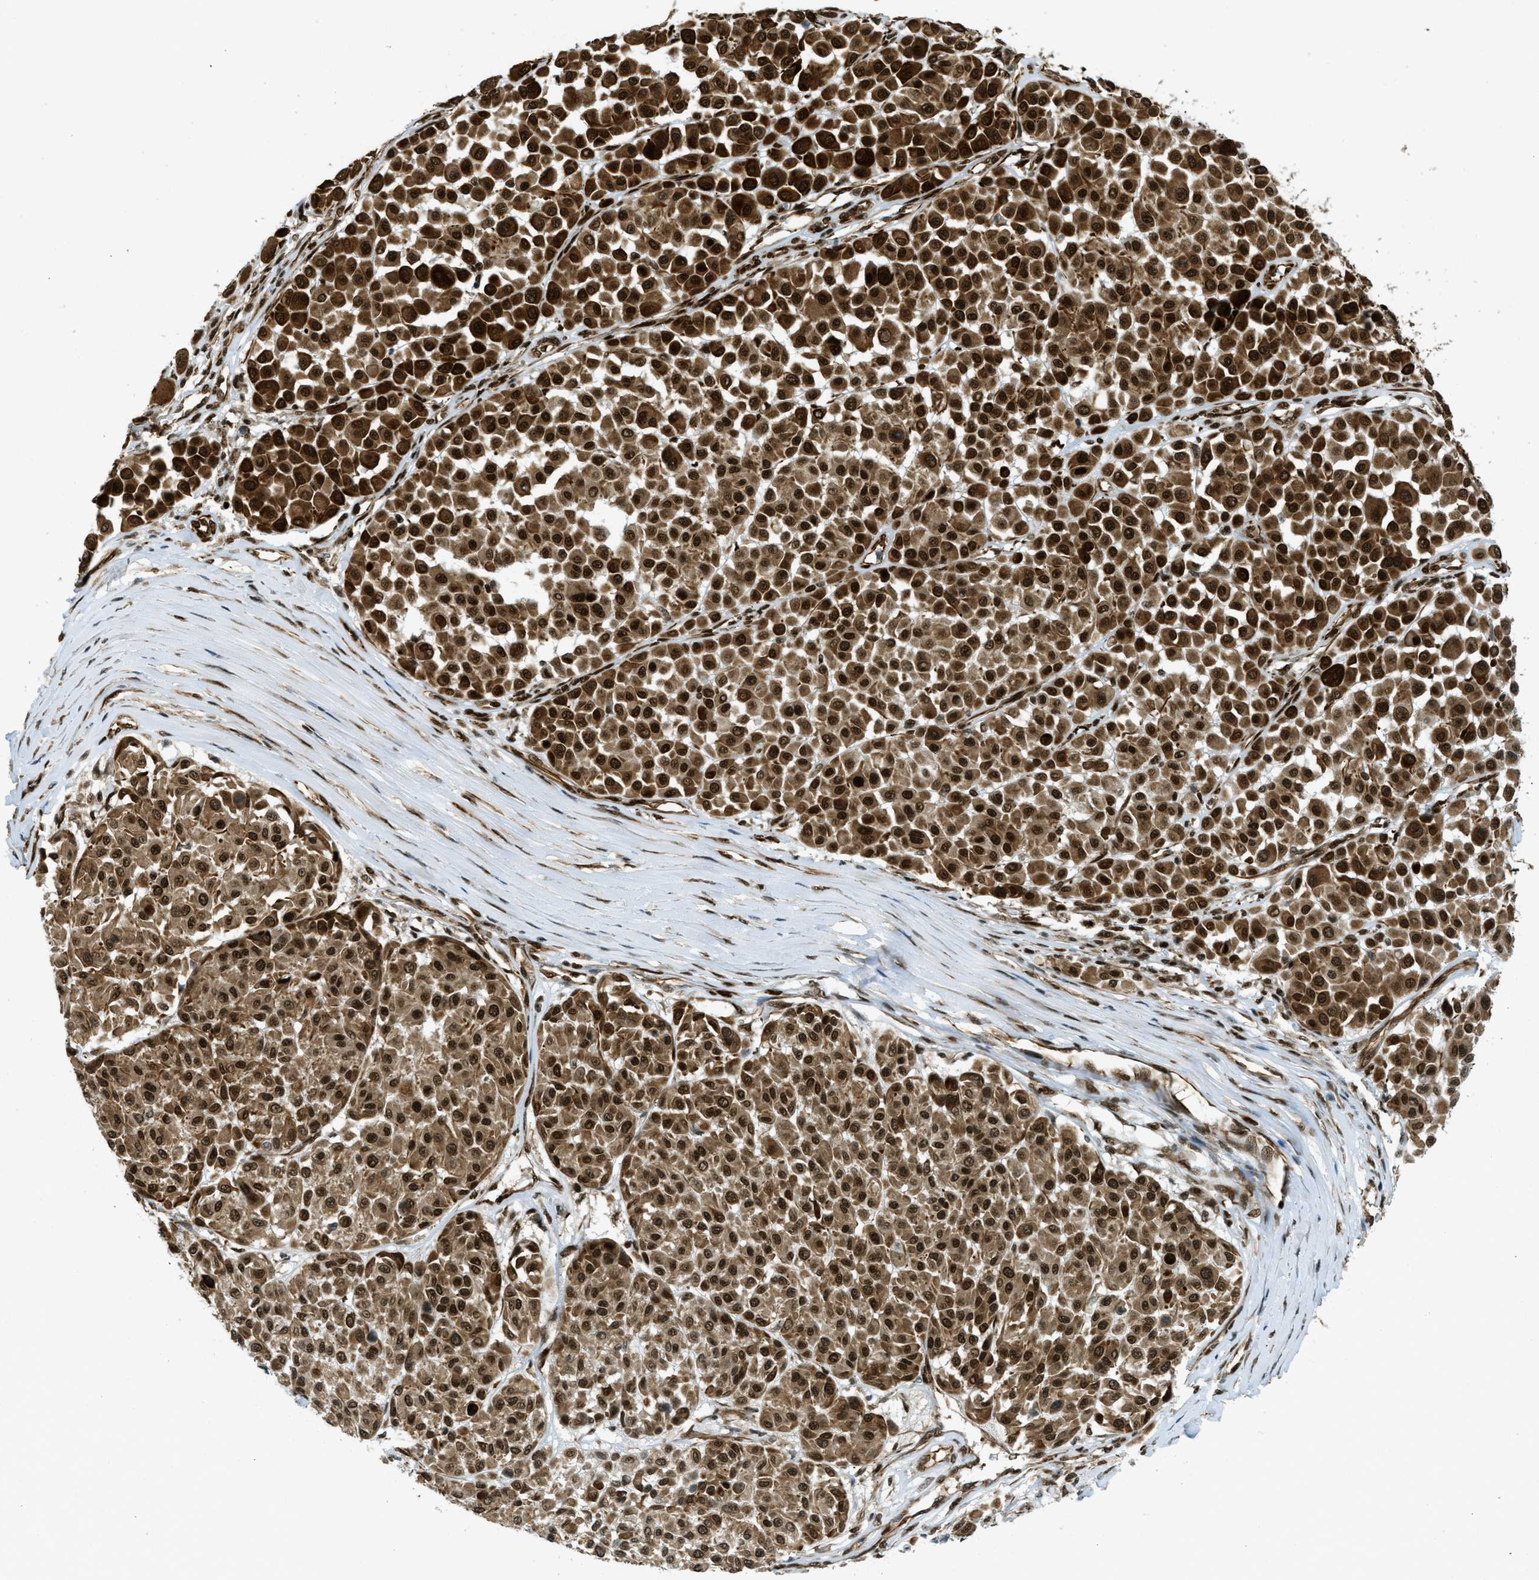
{"staining": {"intensity": "strong", "quantity": ">75%", "location": "cytoplasmic/membranous,nuclear"}, "tissue": "melanoma", "cell_type": "Tumor cells", "image_type": "cancer", "snomed": [{"axis": "morphology", "description": "Malignant melanoma, Metastatic site"}, {"axis": "topography", "description": "Soft tissue"}], "caption": "Malignant melanoma (metastatic site) was stained to show a protein in brown. There is high levels of strong cytoplasmic/membranous and nuclear staining in approximately >75% of tumor cells.", "gene": "ZFR", "patient": {"sex": "male", "age": 41}}